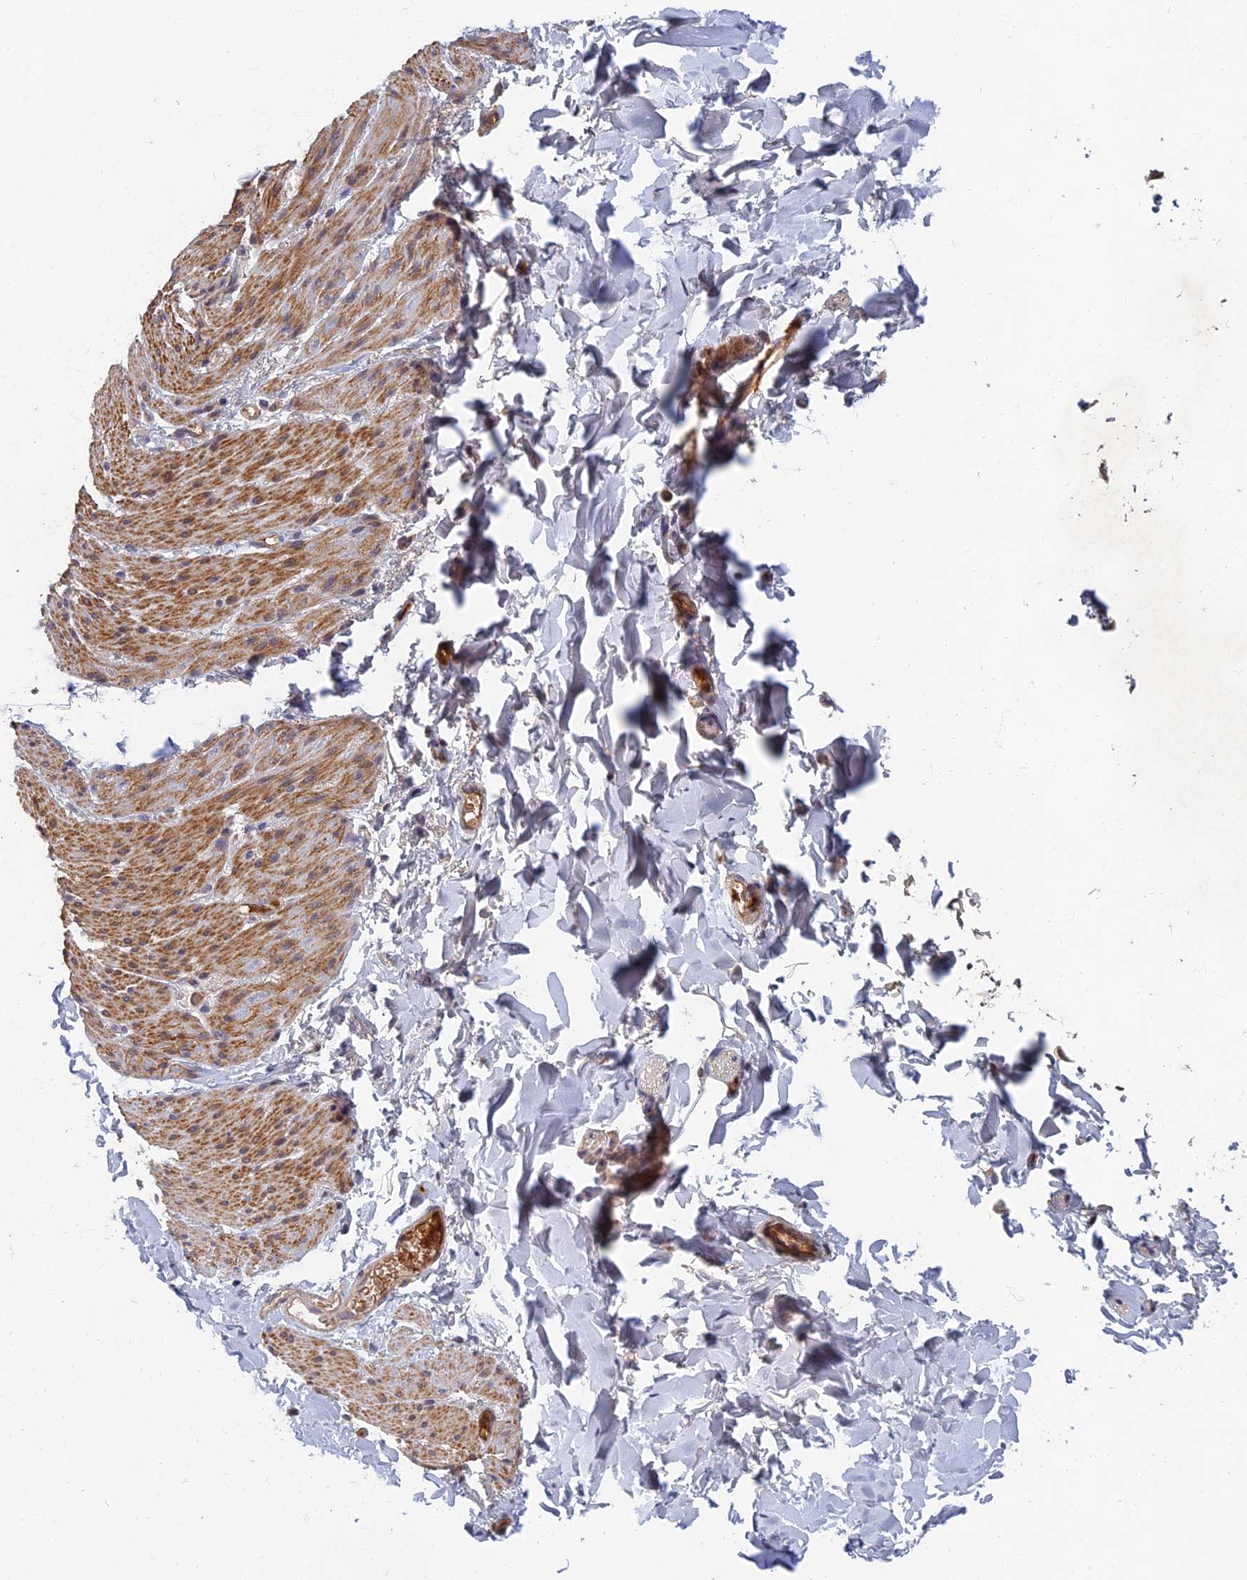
{"staining": {"intensity": "moderate", "quantity": ">75%", "location": "cytoplasmic/membranous"}, "tissue": "smooth muscle", "cell_type": "Smooth muscle cells", "image_type": "normal", "snomed": [{"axis": "morphology", "description": "Normal tissue, NOS"}, {"axis": "topography", "description": "Colon"}, {"axis": "topography", "description": "Peripheral nerve tissue"}], "caption": "Immunohistochemistry staining of benign smooth muscle, which exhibits medium levels of moderate cytoplasmic/membranous staining in approximately >75% of smooth muscle cells indicating moderate cytoplasmic/membranous protein positivity. The staining was performed using DAB (brown) for protein detection and nuclei were counterstained in hematoxylin (blue).", "gene": "EARS2", "patient": {"sex": "female", "age": 61}}